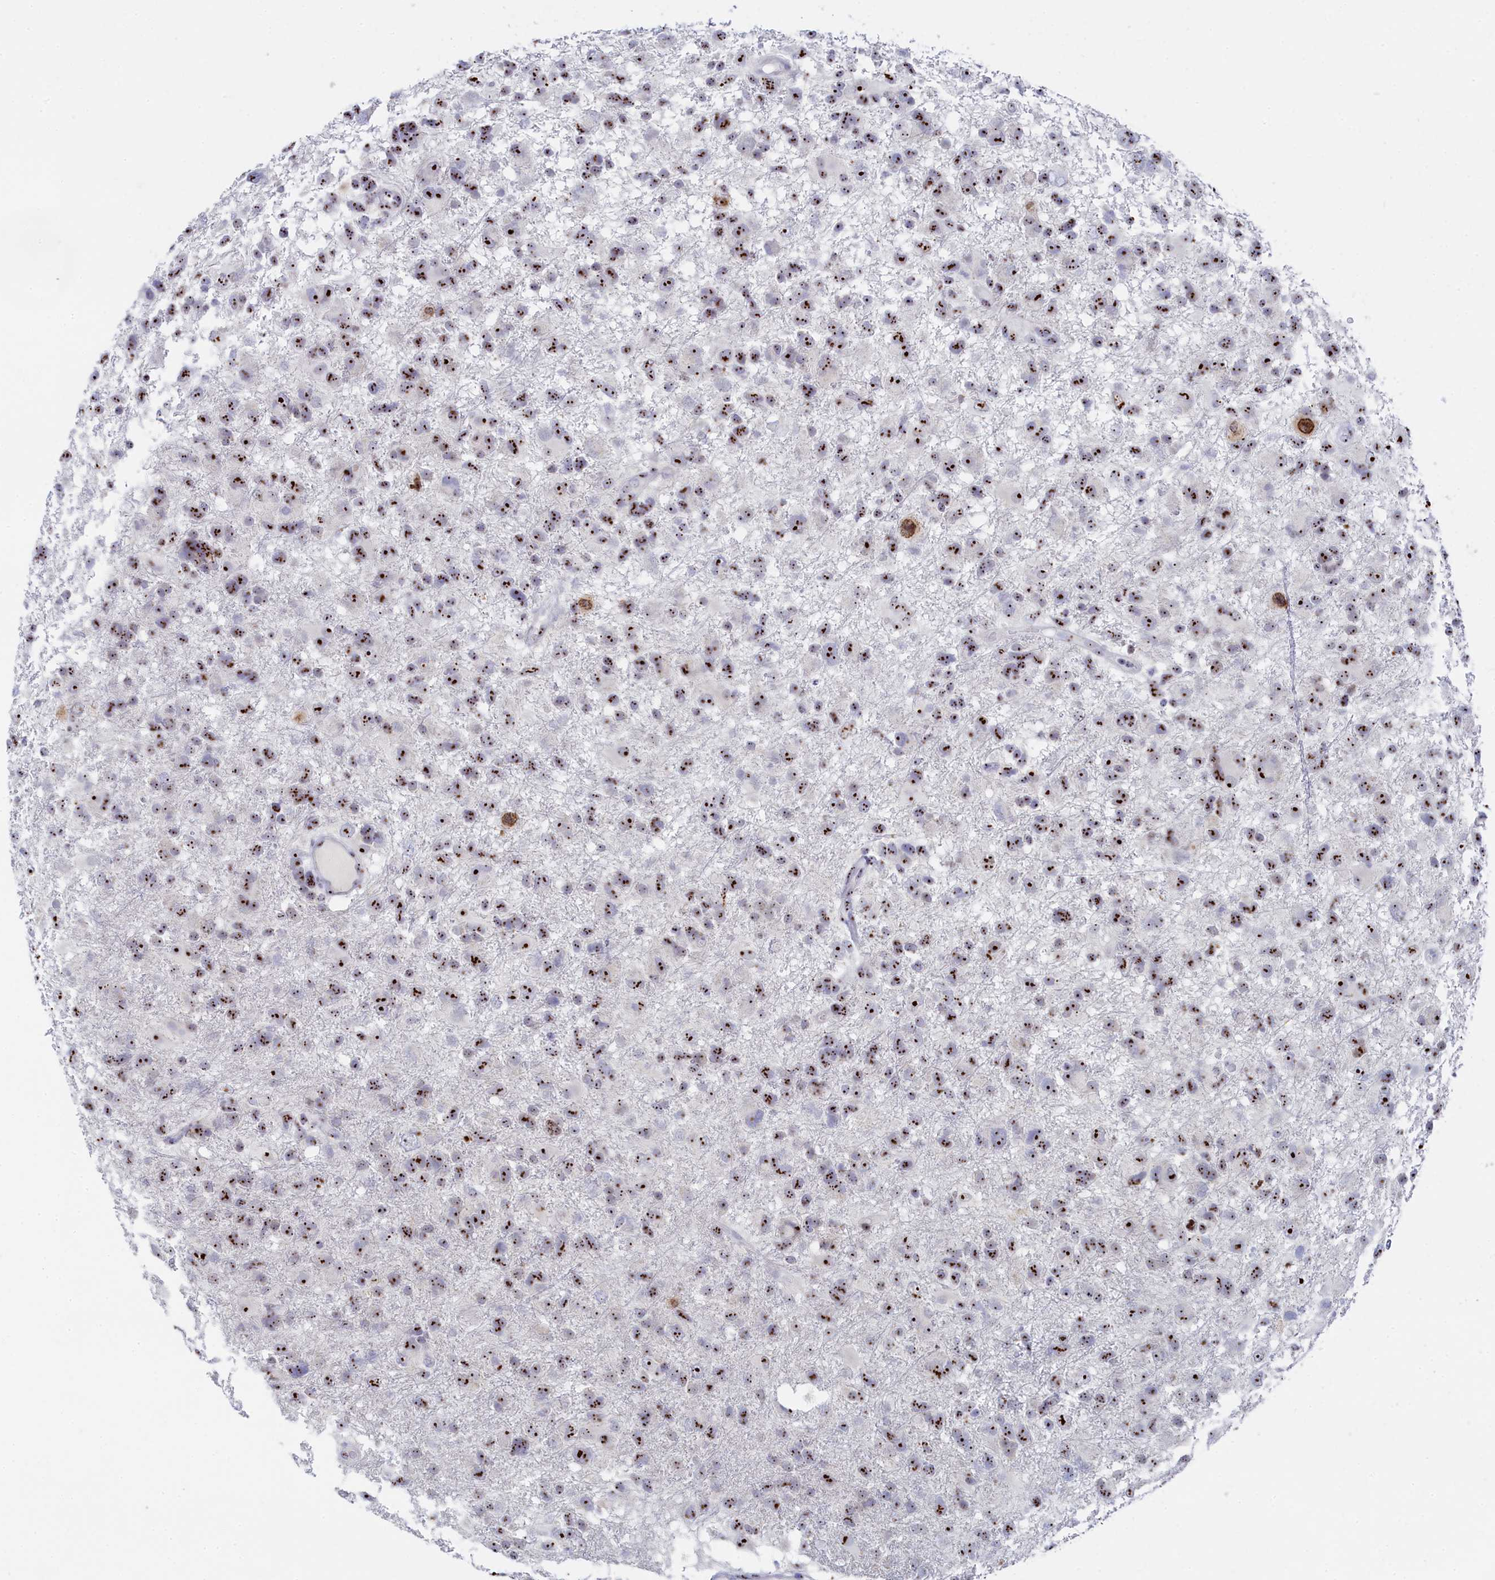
{"staining": {"intensity": "strong", "quantity": ">75%", "location": "nuclear"}, "tissue": "glioma", "cell_type": "Tumor cells", "image_type": "cancer", "snomed": [{"axis": "morphology", "description": "Glioma, malignant, High grade"}, {"axis": "topography", "description": "Brain"}], "caption": "This image displays immunohistochemistry (IHC) staining of human glioma, with high strong nuclear staining in about >75% of tumor cells.", "gene": "RSL1D1", "patient": {"sex": "male", "age": 61}}